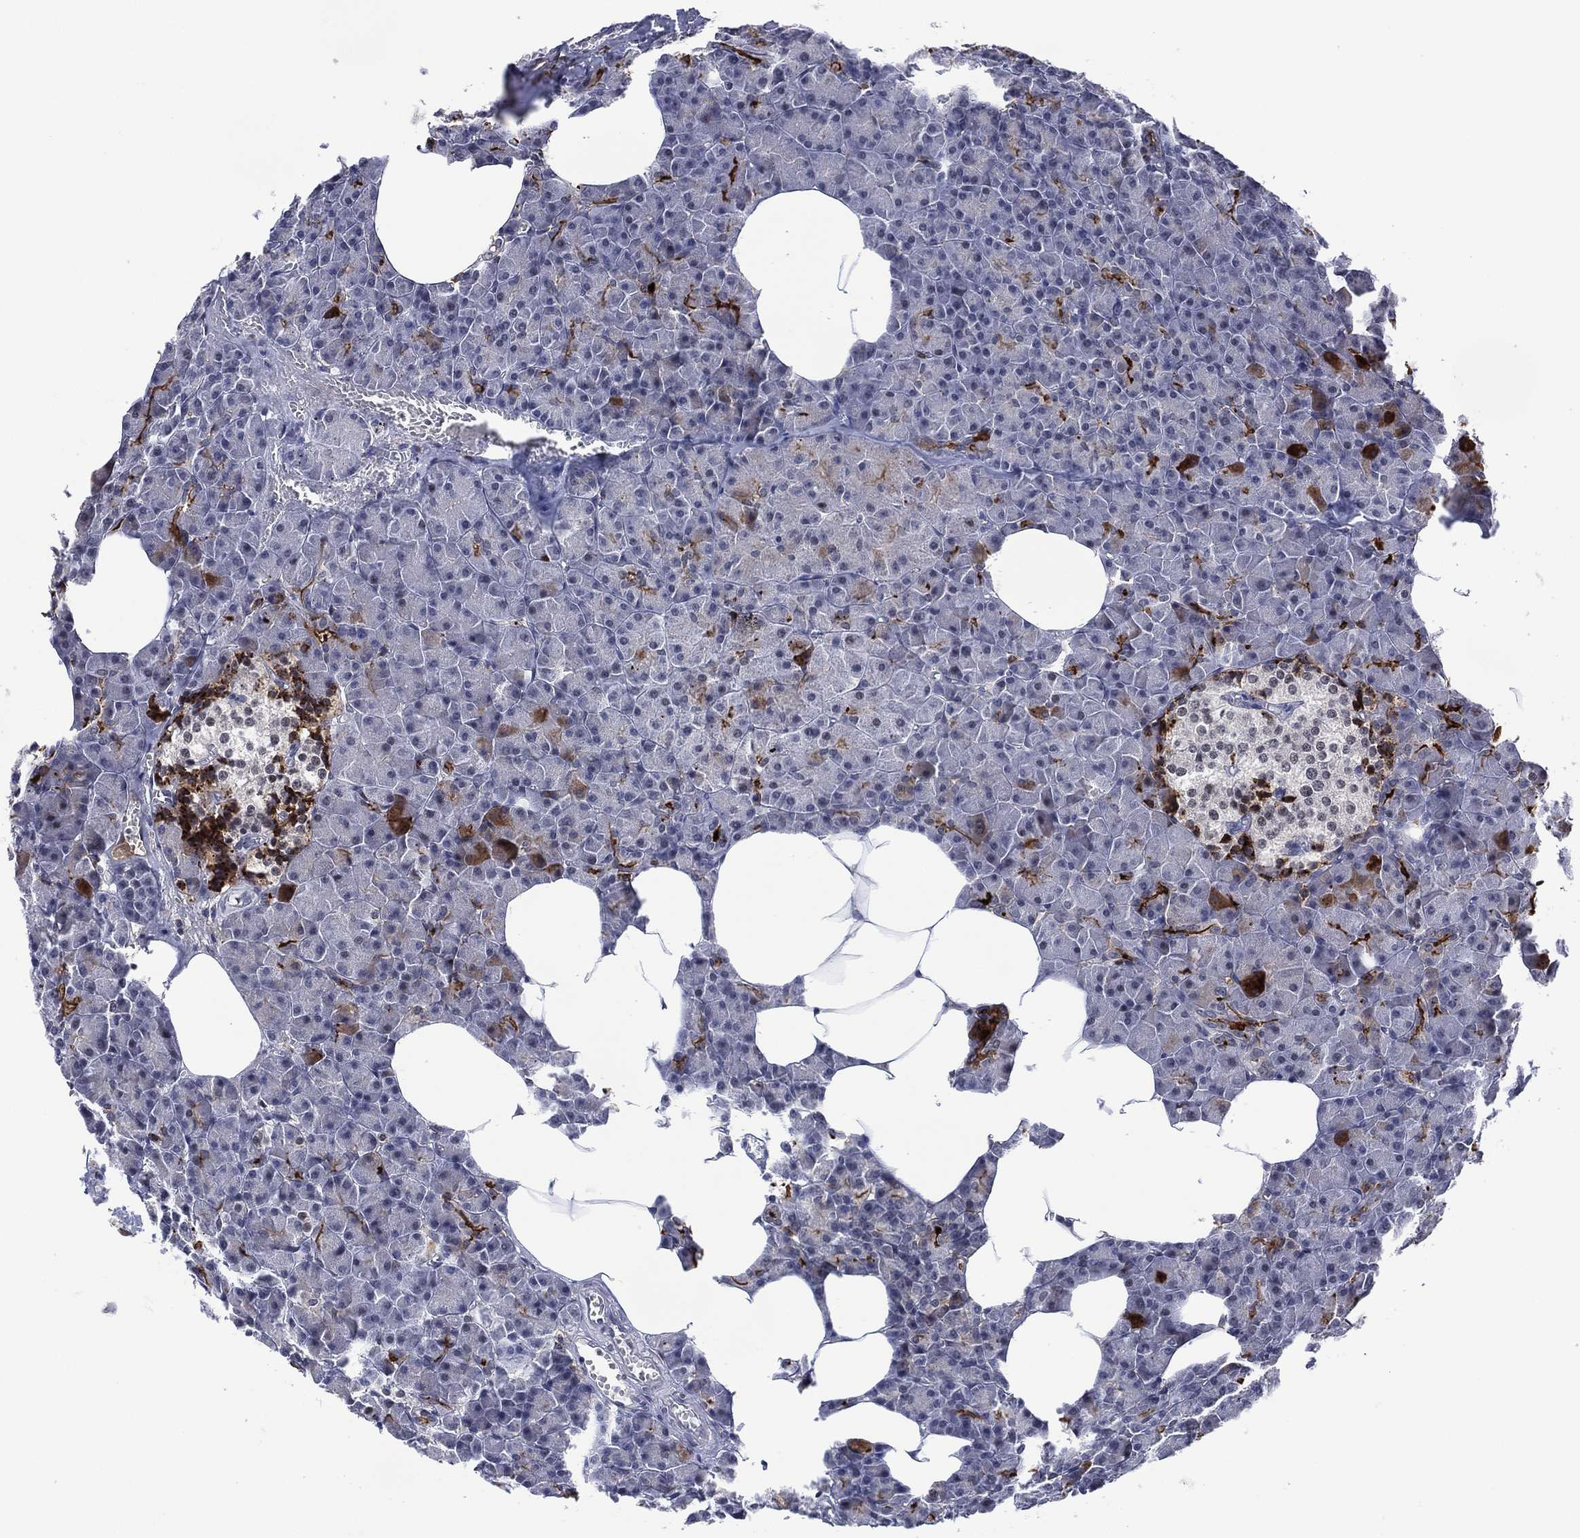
{"staining": {"intensity": "strong", "quantity": "<25%", "location": "cytoplasmic/membranous"}, "tissue": "pancreas", "cell_type": "Exocrine glandular cells", "image_type": "normal", "snomed": [{"axis": "morphology", "description": "Normal tissue, NOS"}, {"axis": "topography", "description": "Pancreas"}], "caption": "Protein expression by immunohistochemistry (IHC) demonstrates strong cytoplasmic/membranous staining in approximately <25% of exocrine glandular cells in benign pancreas. The staining is performed using DAB brown chromogen to label protein expression. The nuclei are counter-stained blue using hematoxylin.", "gene": "DPP4", "patient": {"sex": "female", "age": 45}}